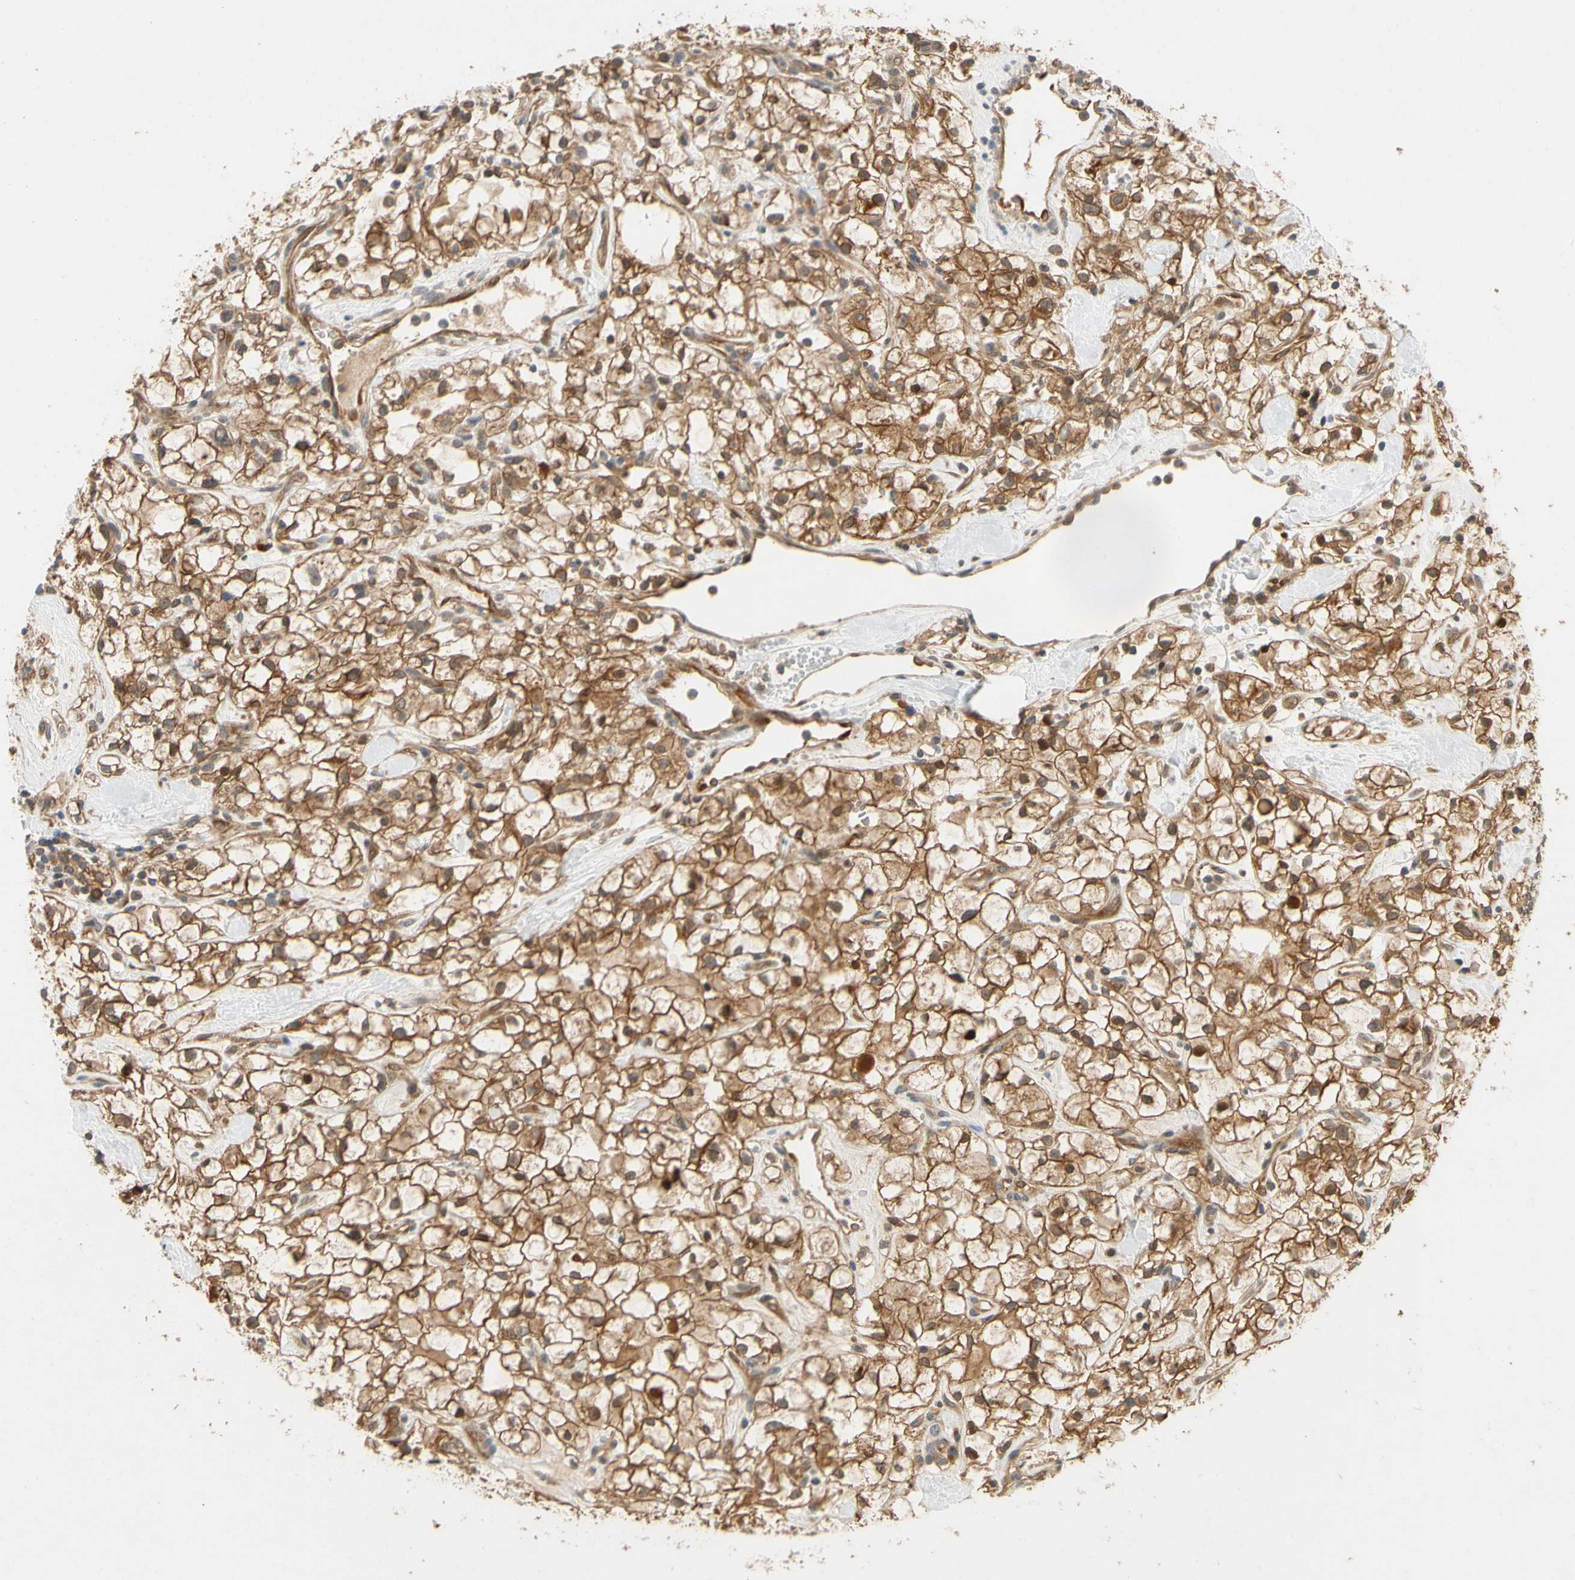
{"staining": {"intensity": "strong", "quantity": ">75%", "location": "cytoplasmic/membranous"}, "tissue": "renal cancer", "cell_type": "Tumor cells", "image_type": "cancer", "snomed": [{"axis": "morphology", "description": "Adenocarcinoma, NOS"}, {"axis": "topography", "description": "Kidney"}], "caption": "Protein staining displays strong cytoplasmic/membranous positivity in about >75% of tumor cells in renal adenocarcinoma. (DAB = brown stain, brightfield microscopy at high magnification).", "gene": "TDRP", "patient": {"sex": "female", "age": 60}}